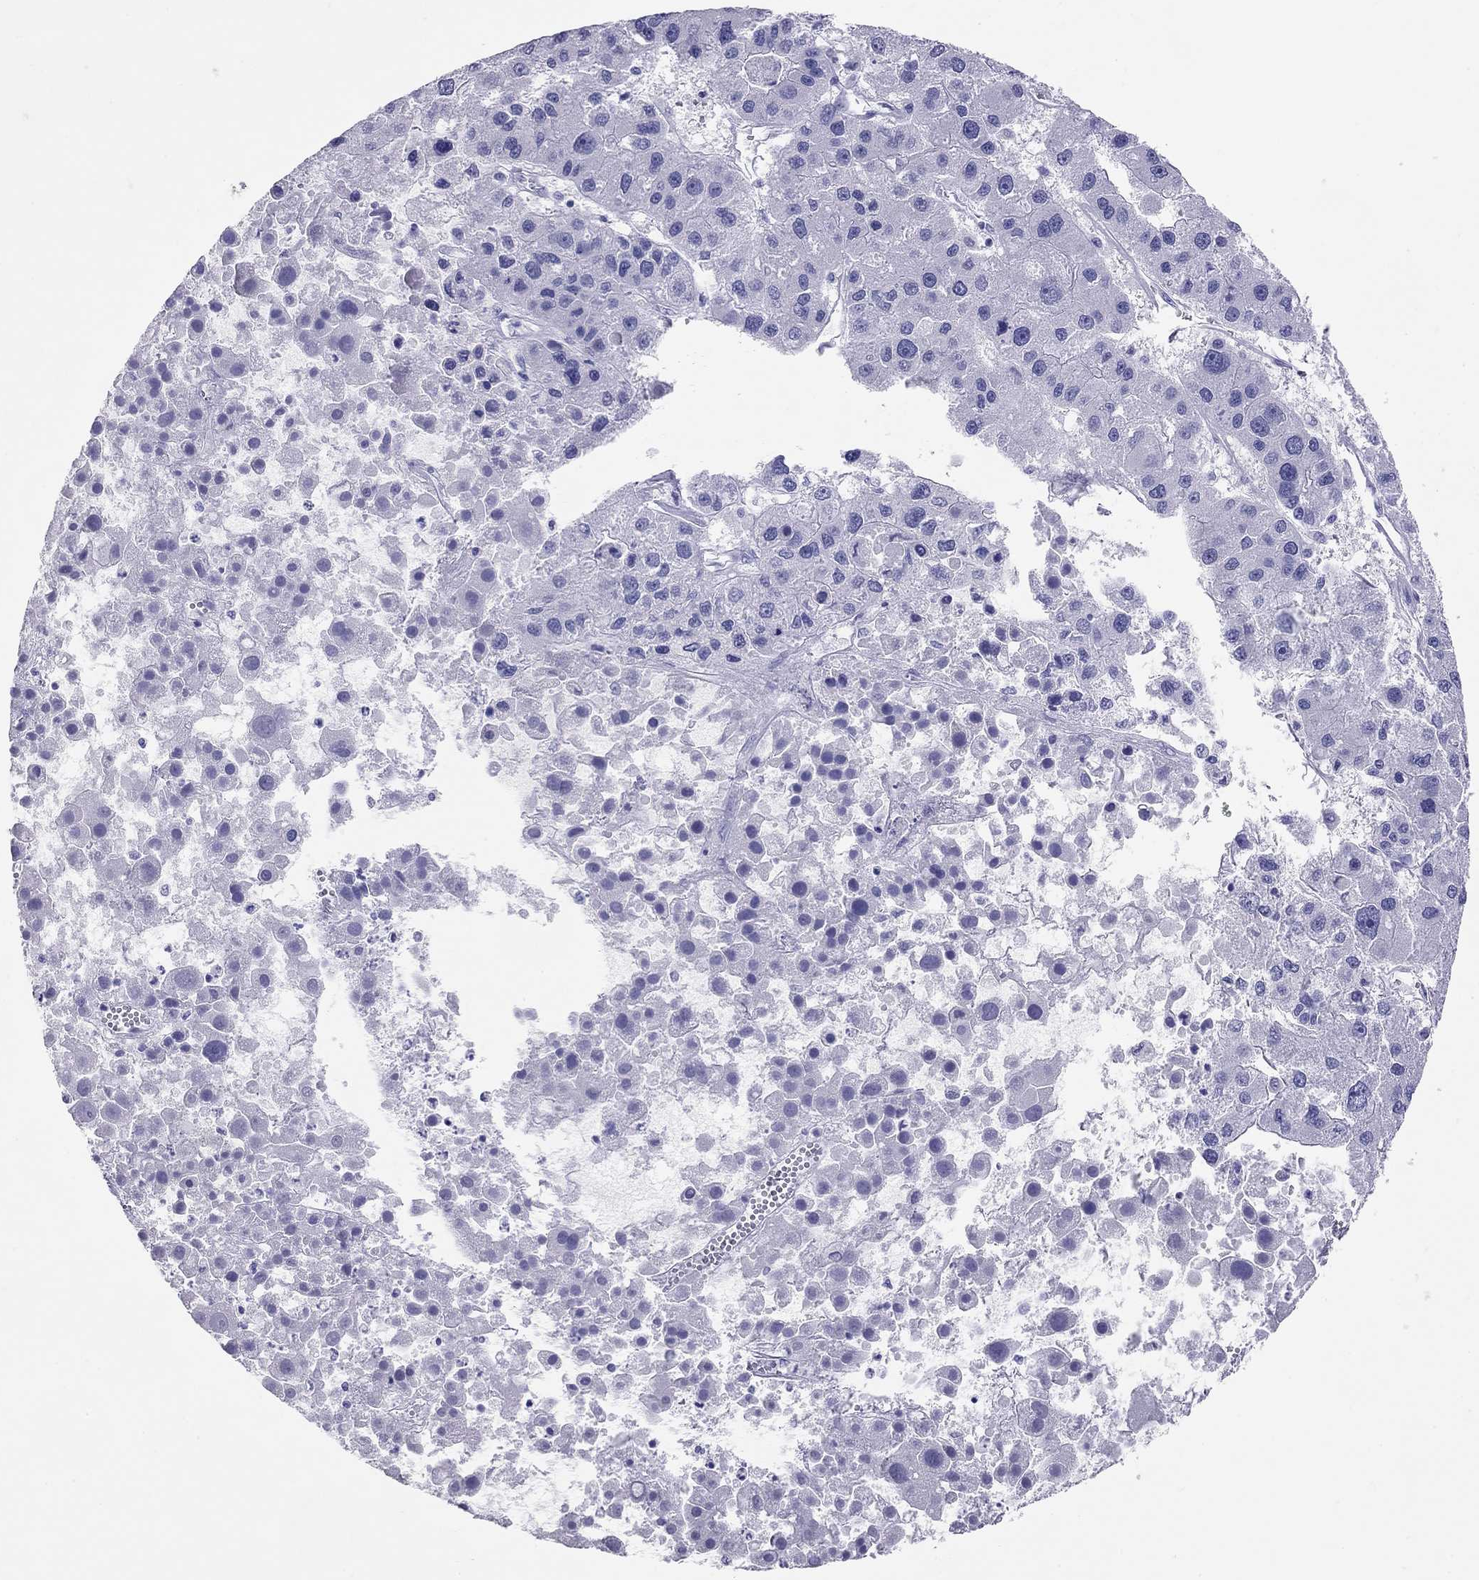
{"staining": {"intensity": "negative", "quantity": "none", "location": "none"}, "tissue": "liver cancer", "cell_type": "Tumor cells", "image_type": "cancer", "snomed": [{"axis": "morphology", "description": "Carcinoma, Hepatocellular, NOS"}, {"axis": "topography", "description": "Liver"}], "caption": "The image displays no significant expression in tumor cells of hepatocellular carcinoma (liver). (DAB (3,3'-diaminobenzidine) IHC visualized using brightfield microscopy, high magnification).", "gene": "HLA-DQB2", "patient": {"sex": "male", "age": 73}}